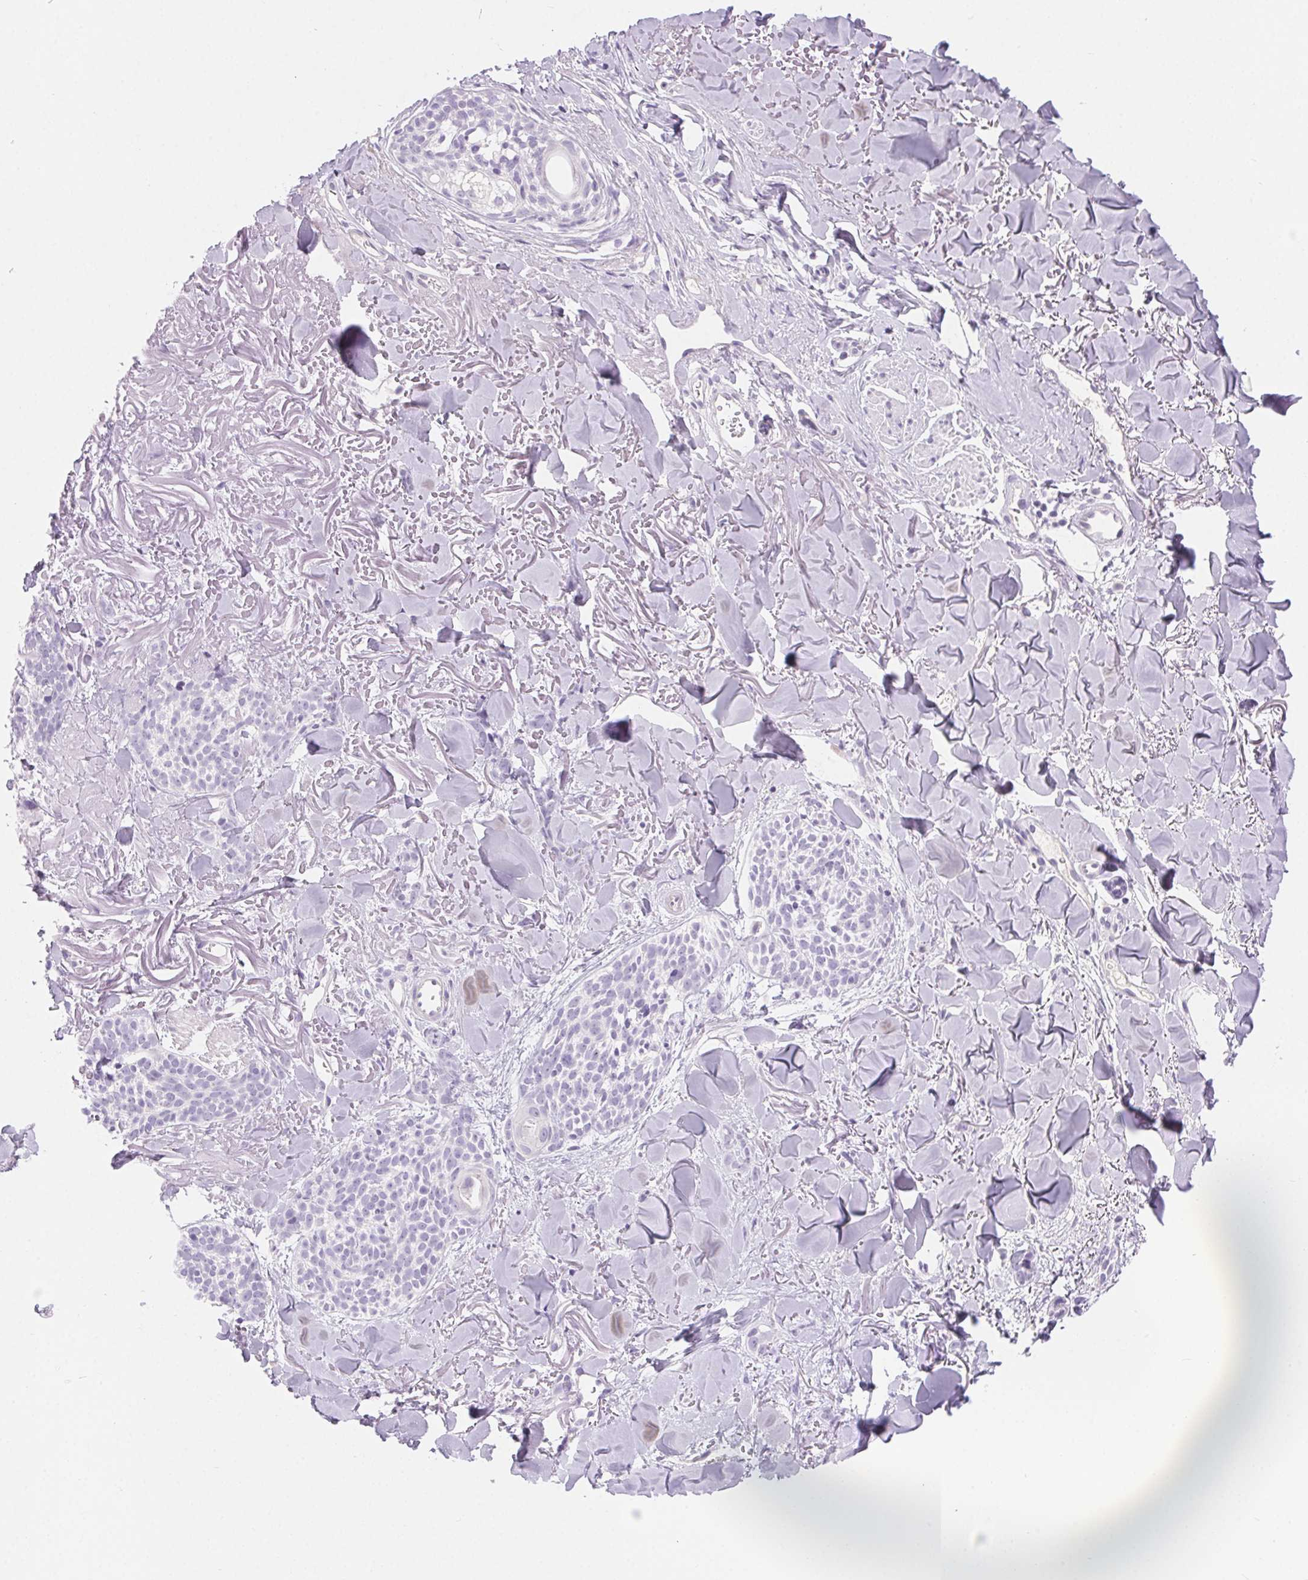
{"staining": {"intensity": "negative", "quantity": "none", "location": "none"}, "tissue": "skin cancer", "cell_type": "Tumor cells", "image_type": "cancer", "snomed": [{"axis": "morphology", "description": "Basal cell carcinoma"}, {"axis": "morphology", "description": "BCC, high aggressive"}, {"axis": "topography", "description": "Skin"}], "caption": "Immunohistochemical staining of bcc,  high aggressive (skin) reveals no significant positivity in tumor cells.", "gene": "CLDN16", "patient": {"sex": "female", "age": 86}}